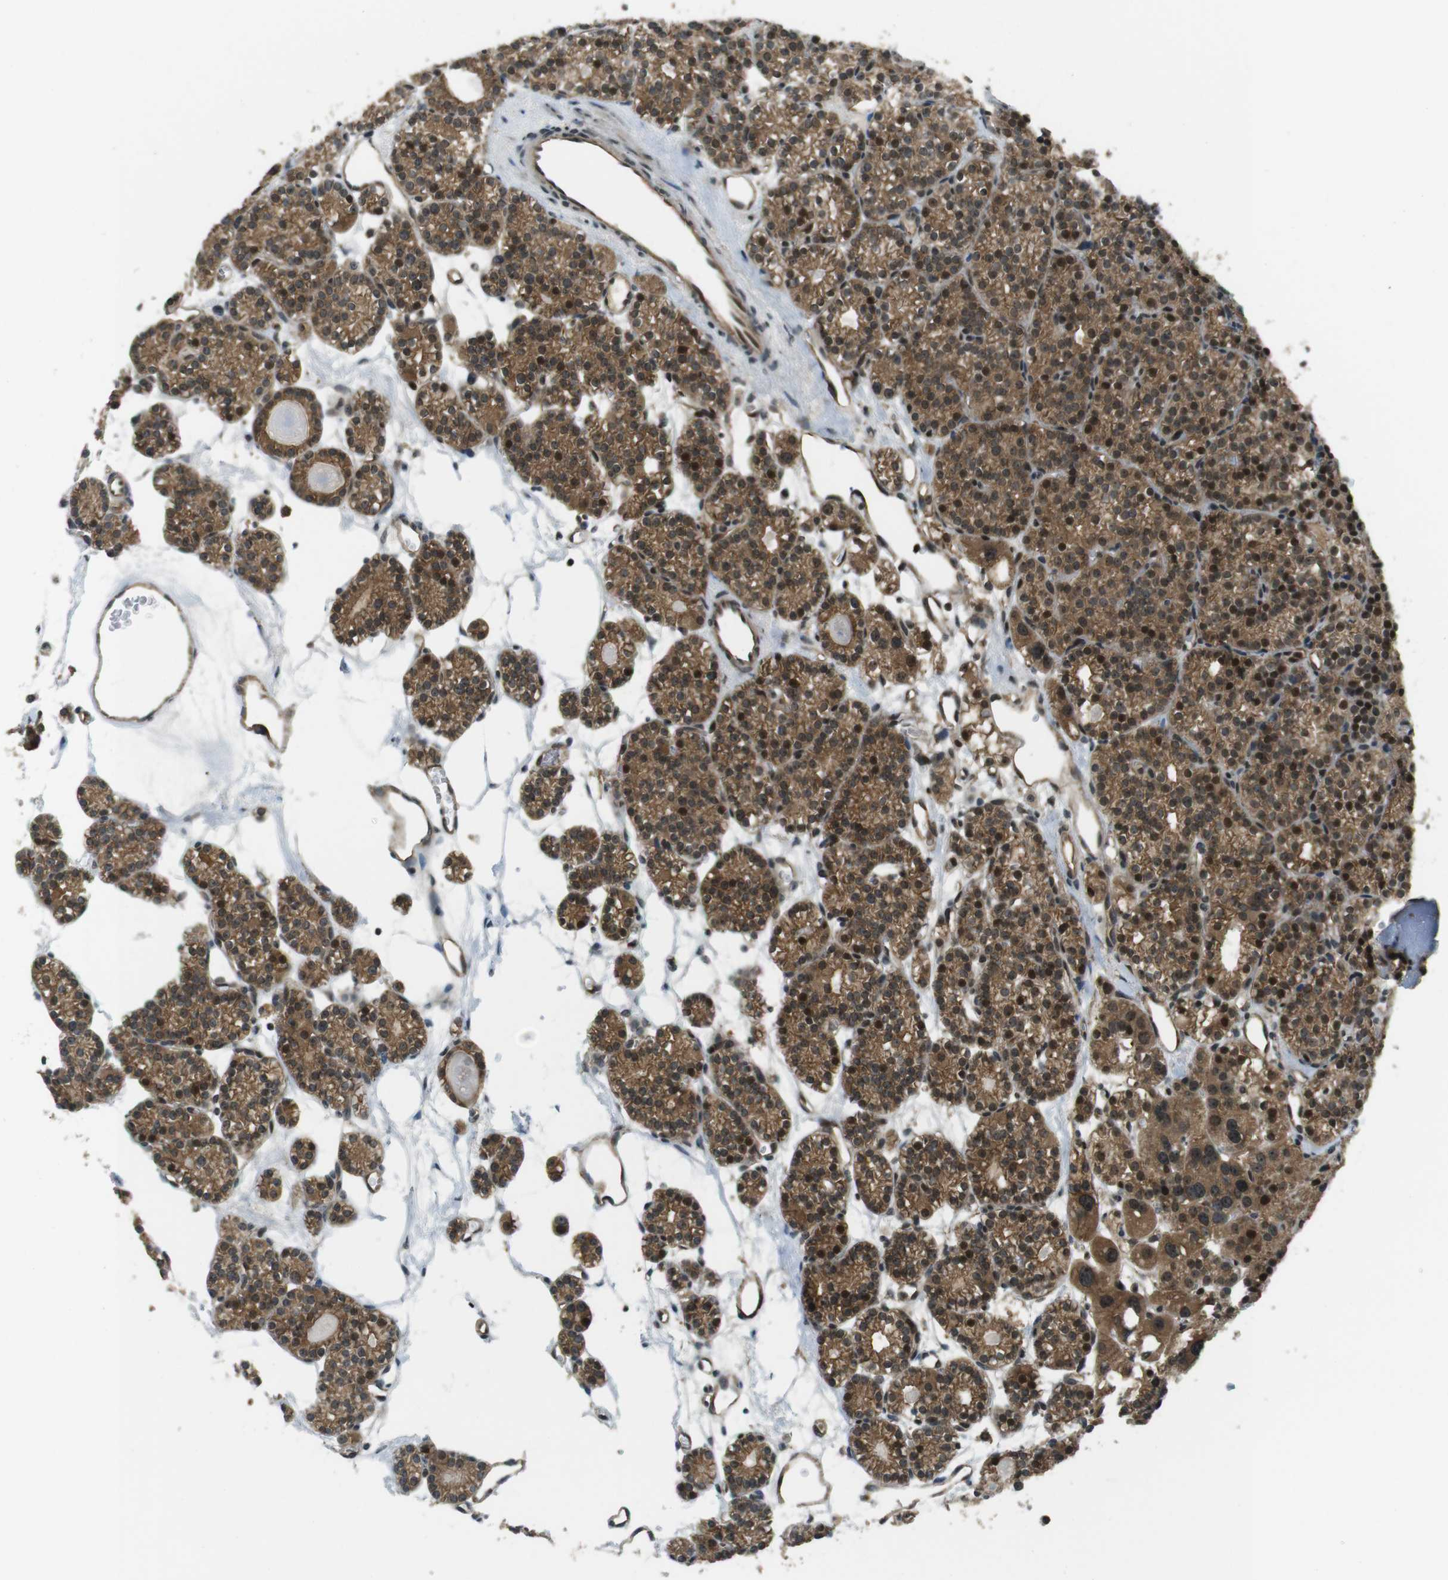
{"staining": {"intensity": "strong", "quantity": ">75%", "location": "cytoplasmic/membranous,nuclear"}, "tissue": "parathyroid gland", "cell_type": "Glandular cells", "image_type": "normal", "snomed": [{"axis": "morphology", "description": "Normal tissue, NOS"}, {"axis": "topography", "description": "Parathyroid gland"}], "caption": "Immunohistochemistry image of unremarkable human parathyroid gland stained for a protein (brown), which shows high levels of strong cytoplasmic/membranous,nuclear positivity in approximately >75% of glandular cells.", "gene": "TIAM2", "patient": {"sex": "female", "age": 64}}